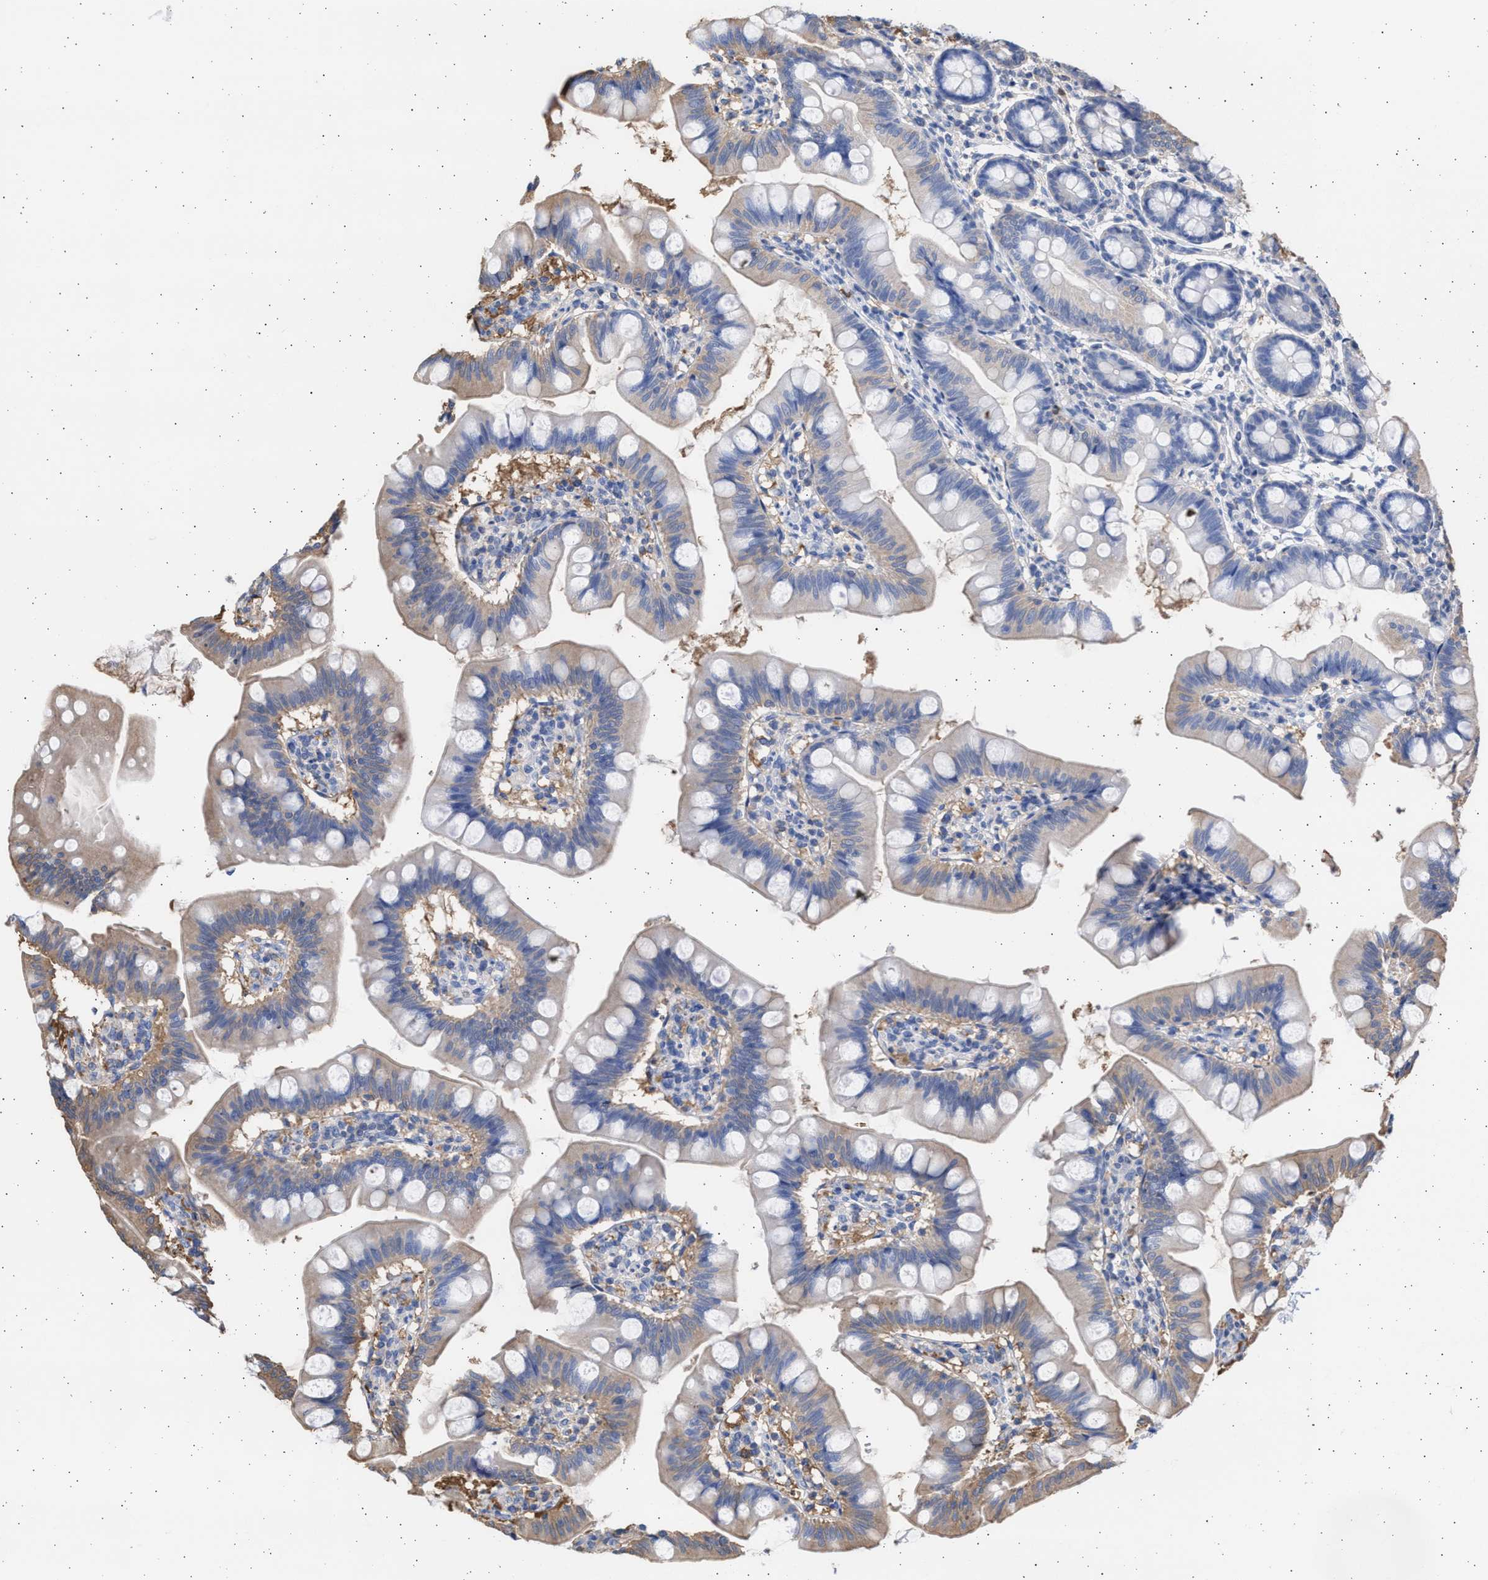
{"staining": {"intensity": "weak", "quantity": "25%-75%", "location": "cytoplasmic/membranous"}, "tissue": "small intestine", "cell_type": "Glandular cells", "image_type": "normal", "snomed": [{"axis": "morphology", "description": "Normal tissue, NOS"}, {"axis": "topography", "description": "Small intestine"}], "caption": "Protein staining of unremarkable small intestine shows weak cytoplasmic/membranous positivity in approximately 25%-75% of glandular cells. The protein of interest is stained brown, and the nuclei are stained in blue (DAB IHC with brightfield microscopy, high magnification).", "gene": "ALDOC", "patient": {"sex": "male", "age": 7}}